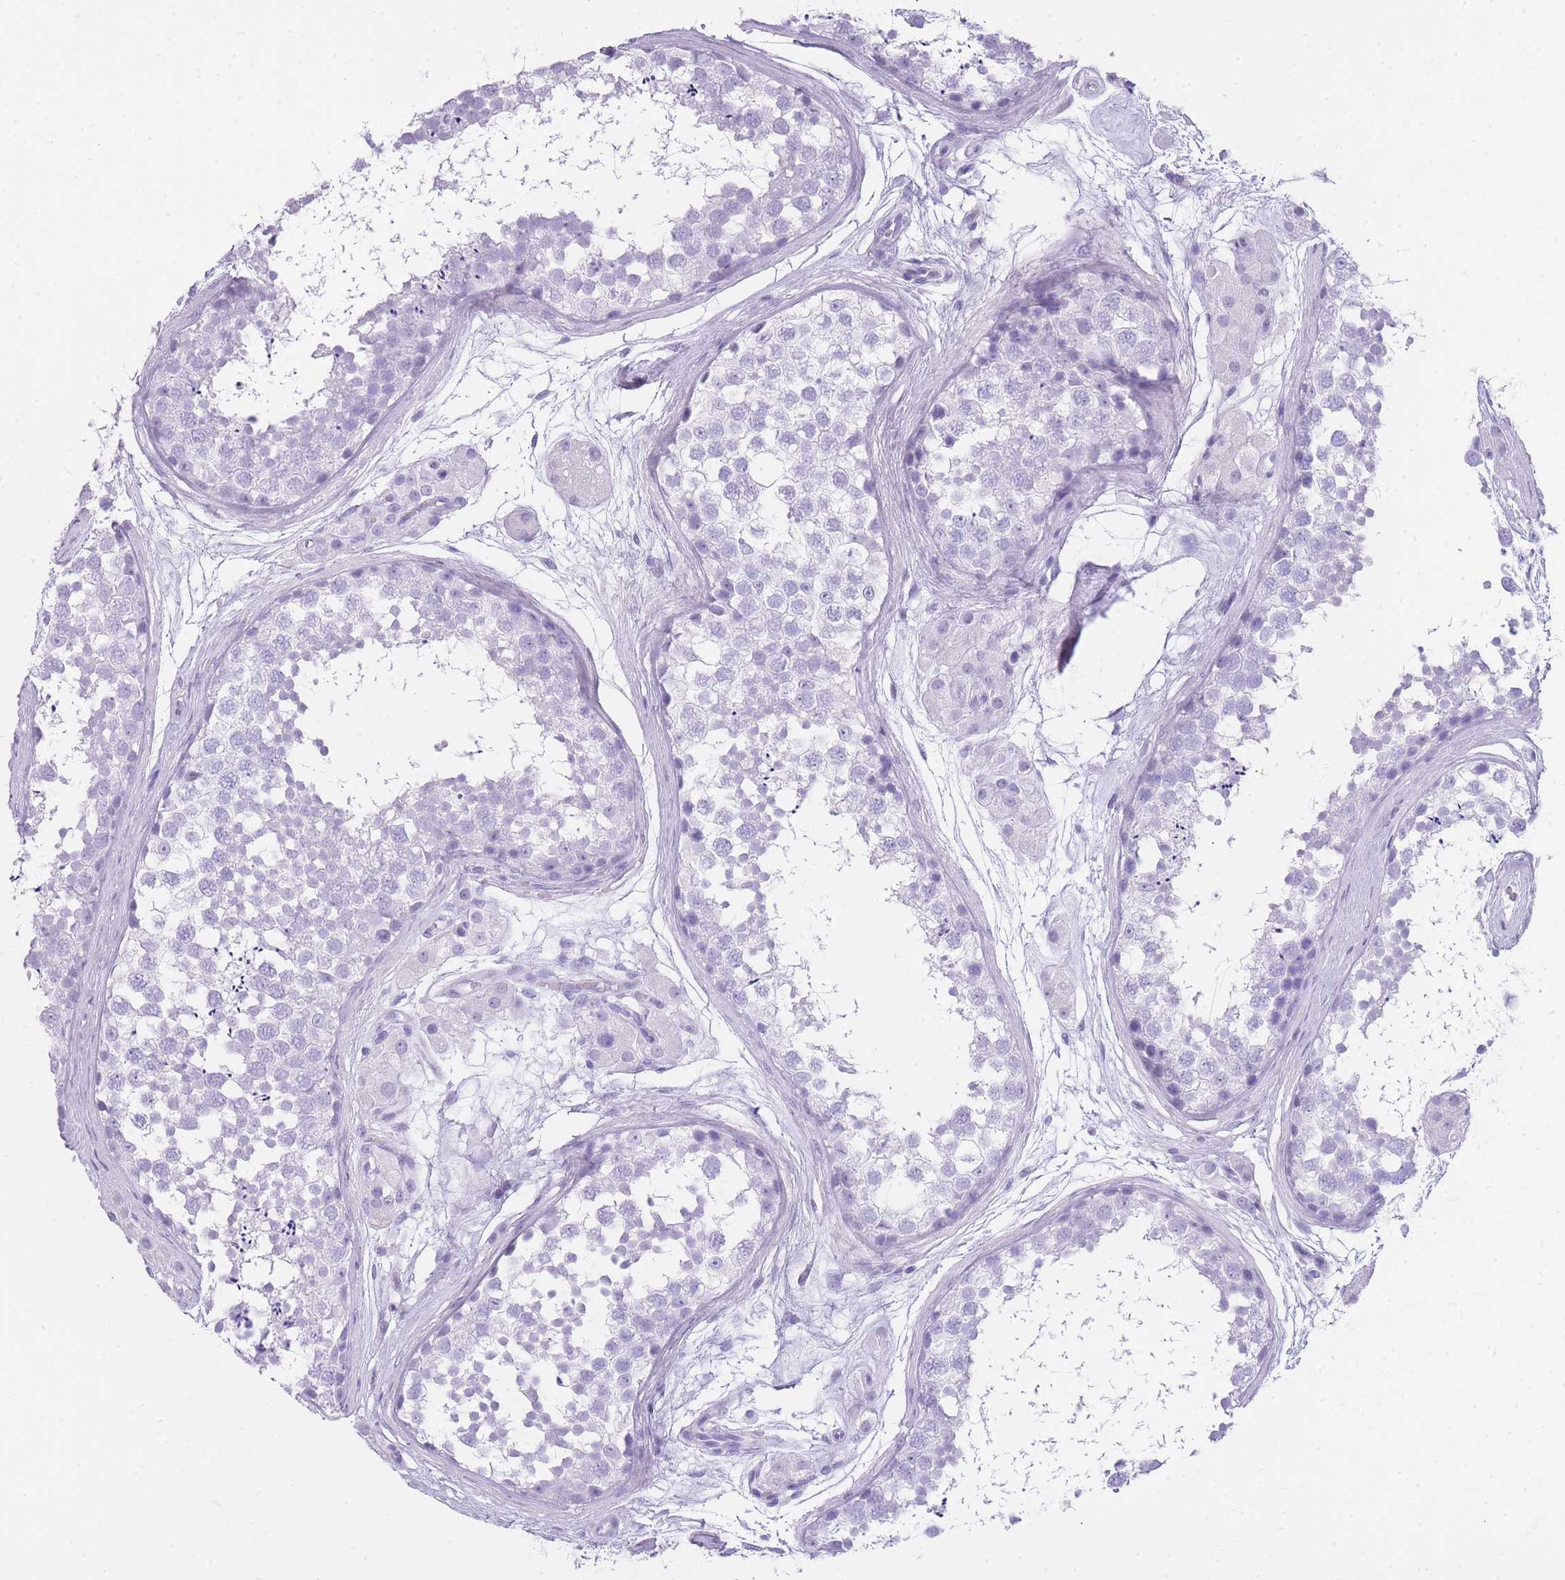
{"staining": {"intensity": "negative", "quantity": "none", "location": "none"}, "tissue": "testis", "cell_type": "Cells in seminiferous ducts", "image_type": "normal", "snomed": [{"axis": "morphology", "description": "Normal tissue, NOS"}, {"axis": "topography", "description": "Testis"}], "caption": "IHC image of normal testis: human testis stained with DAB shows no significant protein expression in cells in seminiferous ducts.", "gene": "INS", "patient": {"sex": "male", "age": 56}}